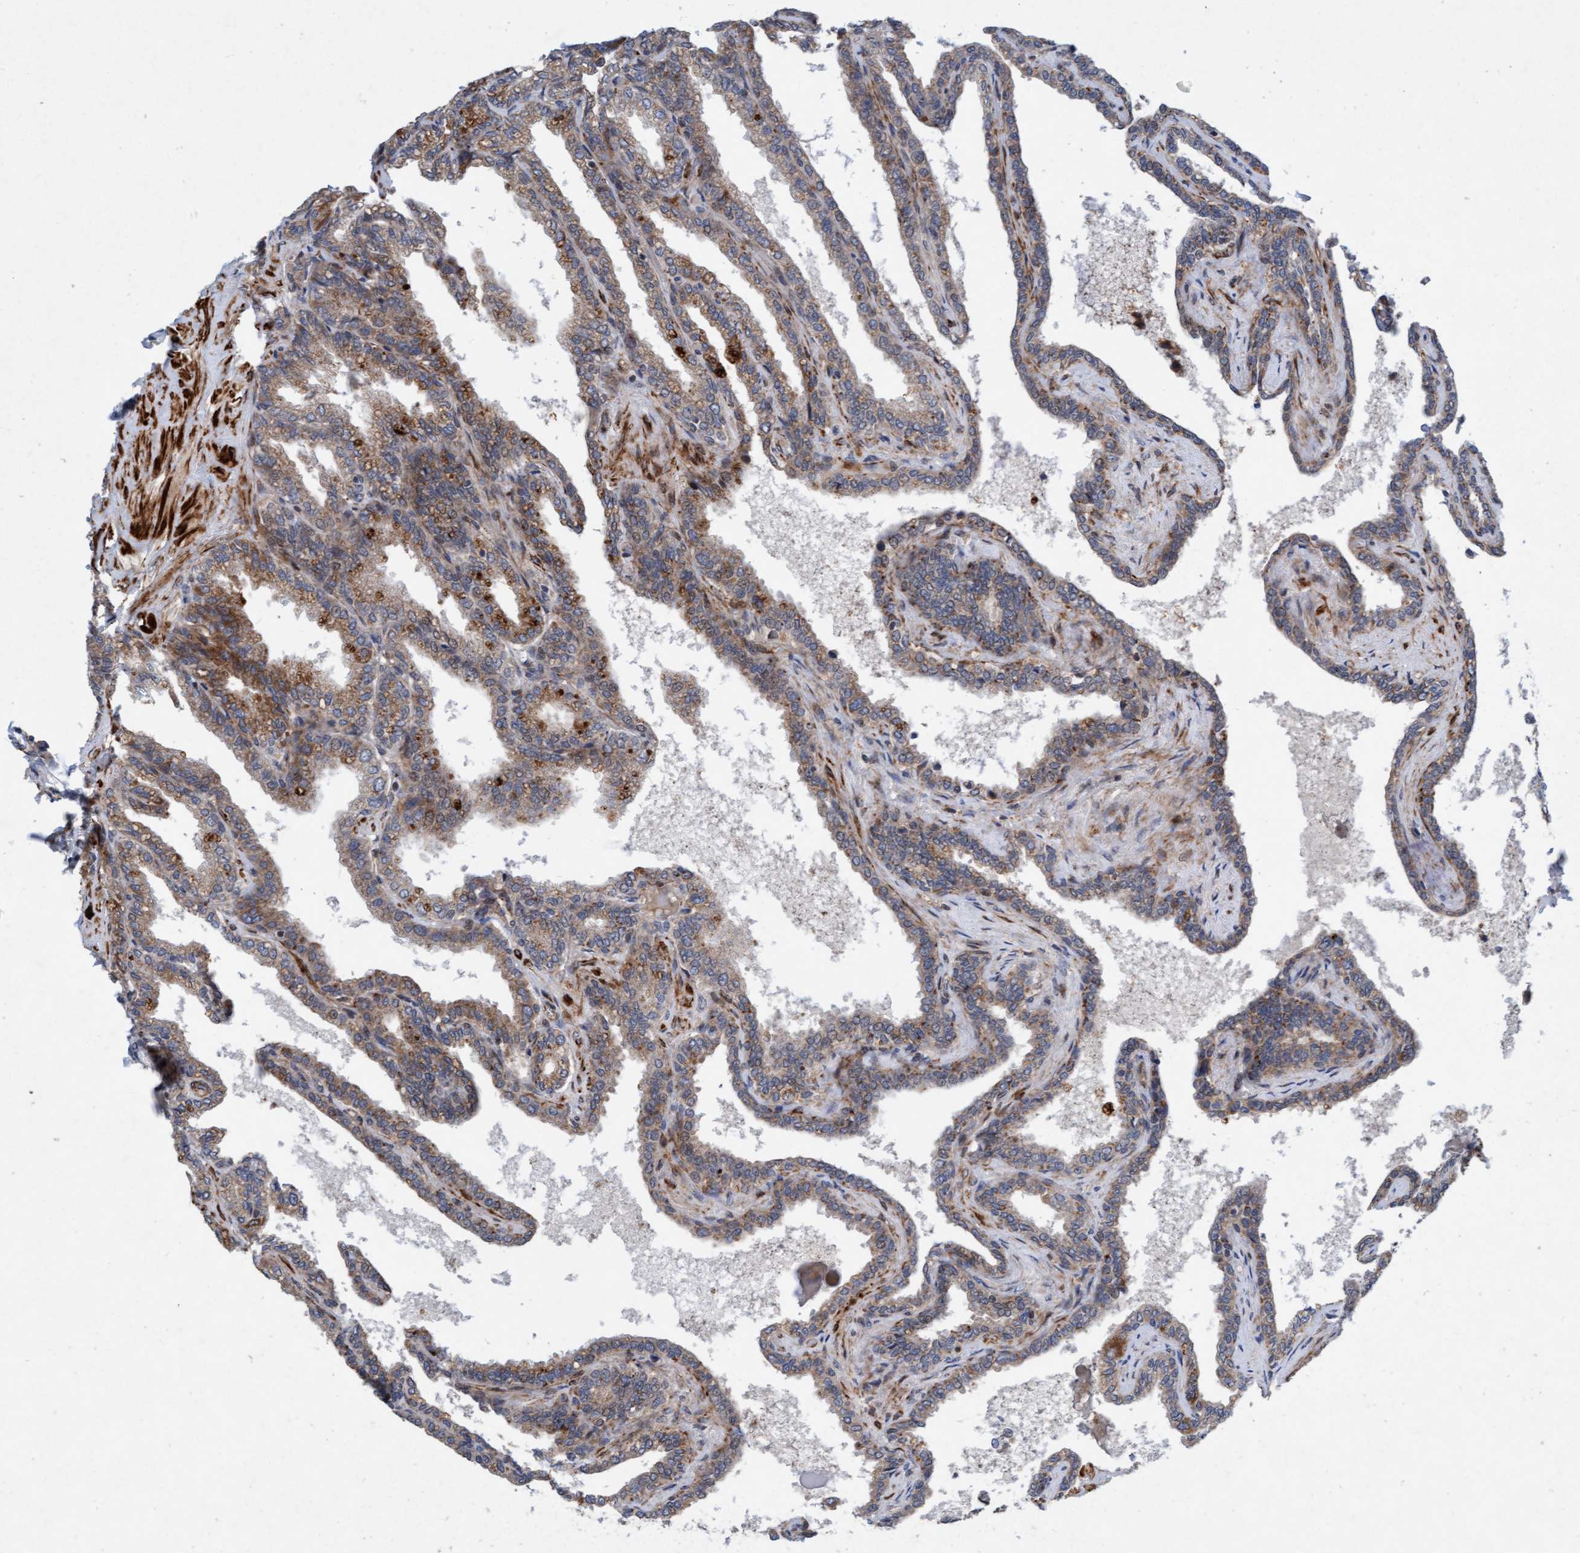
{"staining": {"intensity": "moderate", "quantity": ">75%", "location": "cytoplasmic/membranous"}, "tissue": "seminal vesicle", "cell_type": "Glandular cells", "image_type": "normal", "snomed": [{"axis": "morphology", "description": "Normal tissue, NOS"}, {"axis": "topography", "description": "Seminal veicle"}], "caption": "Immunohistochemistry (IHC) (DAB) staining of benign human seminal vesicle reveals moderate cytoplasmic/membranous protein expression in approximately >75% of glandular cells. (DAB (3,3'-diaminobenzidine) IHC, brown staining for protein, blue staining for nuclei).", "gene": "TMEM70", "patient": {"sex": "male", "age": 46}}